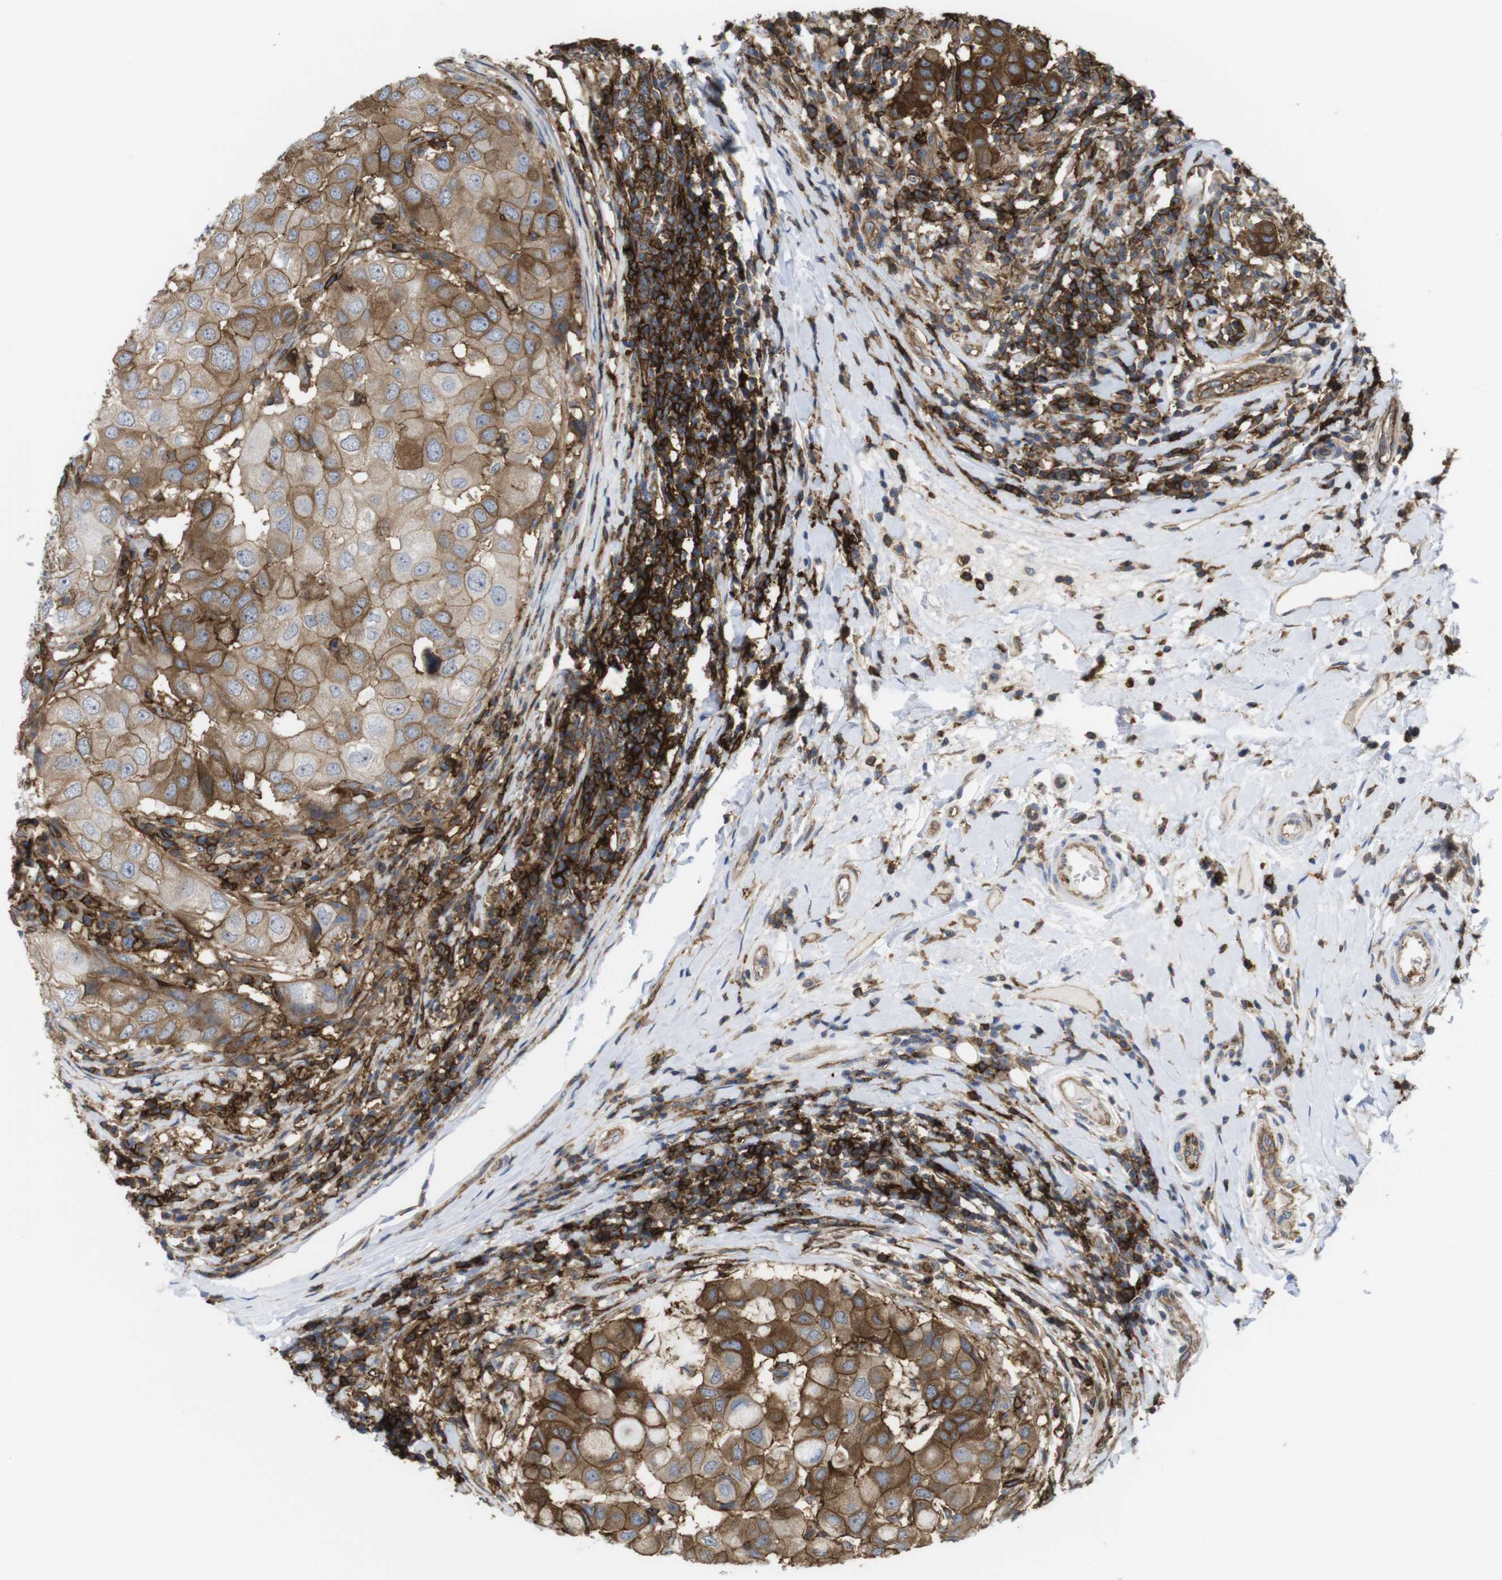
{"staining": {"intensity": "strong", "quantity": ">75%", "location": "cytoplasmic/membranous"}, "tissue": "breast cancer", "cell_type": "Tumor cells", "image_type": "cancer", "snomed": [{"axis": "morphology", "description": "Duct carcinoma"}, {"axis": "topography", "description": "Breast"}], "caption": "A high-resolution image shows IHC staining of breast cancer (invasive ductal carcinoma), which reveals strong cytoplasmic/membranous expression in about >75% of tumor cells.", "gene": "CCR6", "patient": {"sex": "female", "age": 27}}